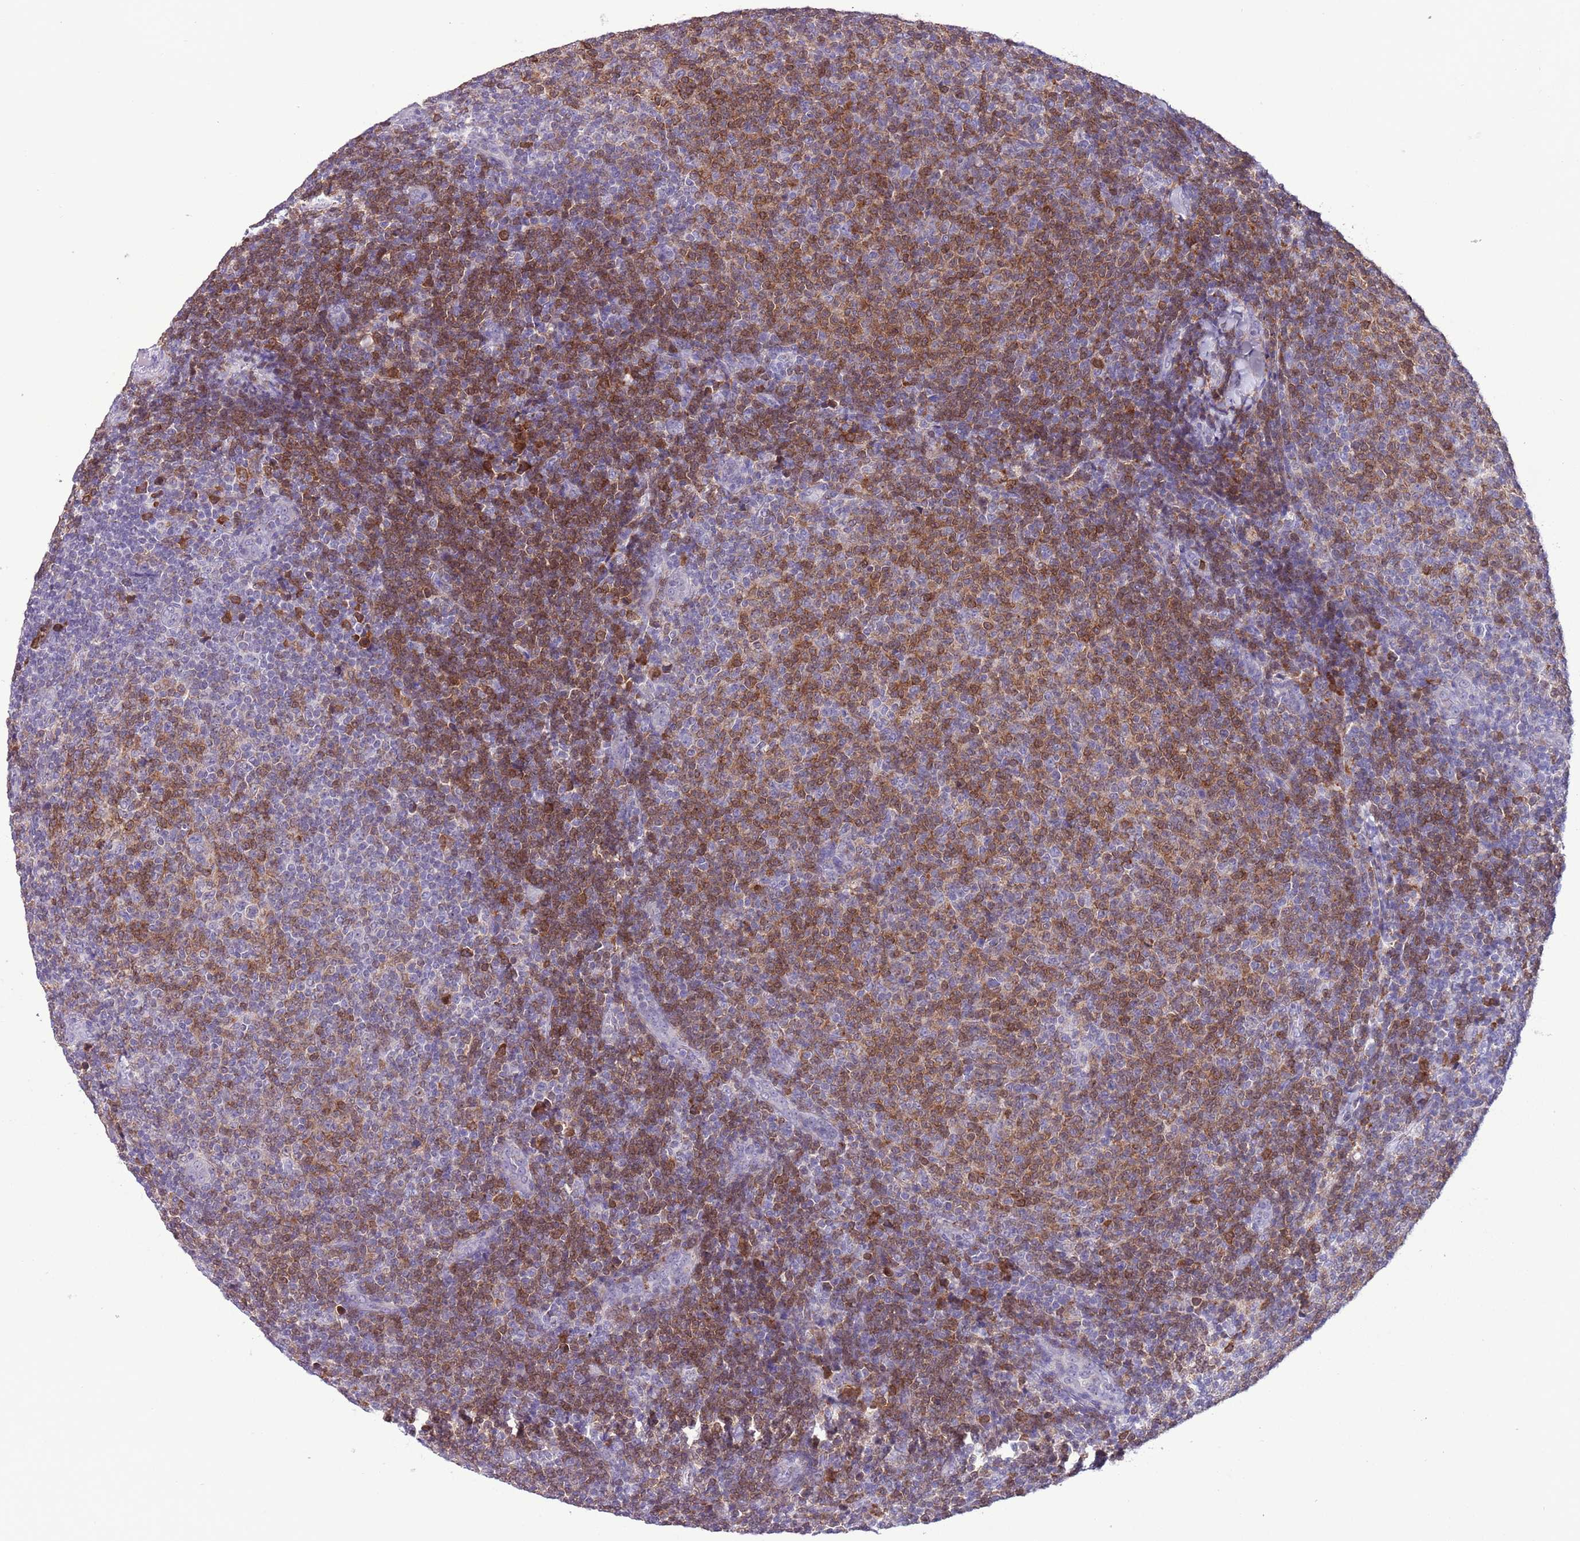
{"staining": {"intensity": "moderate", "quantity": "25%-75%", "location": "cytoplasmic/membranous,nuclear"}, "tissue": "lymphoma", "cell_type": "Tumor cells", "image_type": "cancer", "snomed": [{"axis": "morphology", "description": "Malignant lymphoma, non-Hodgkin's type, Low grade"}, {"axis": "topography", "description": "Lymph node"}], "caption": "Moderate cytoplasmic/membranous and nuclear expression for a protein is seen in about 25%-75% of tumor cells of lymphoma using immunohistochemistry (IHC).", "gene": "PFKFB2", "patient": {"sex": "male", "age": 66}}